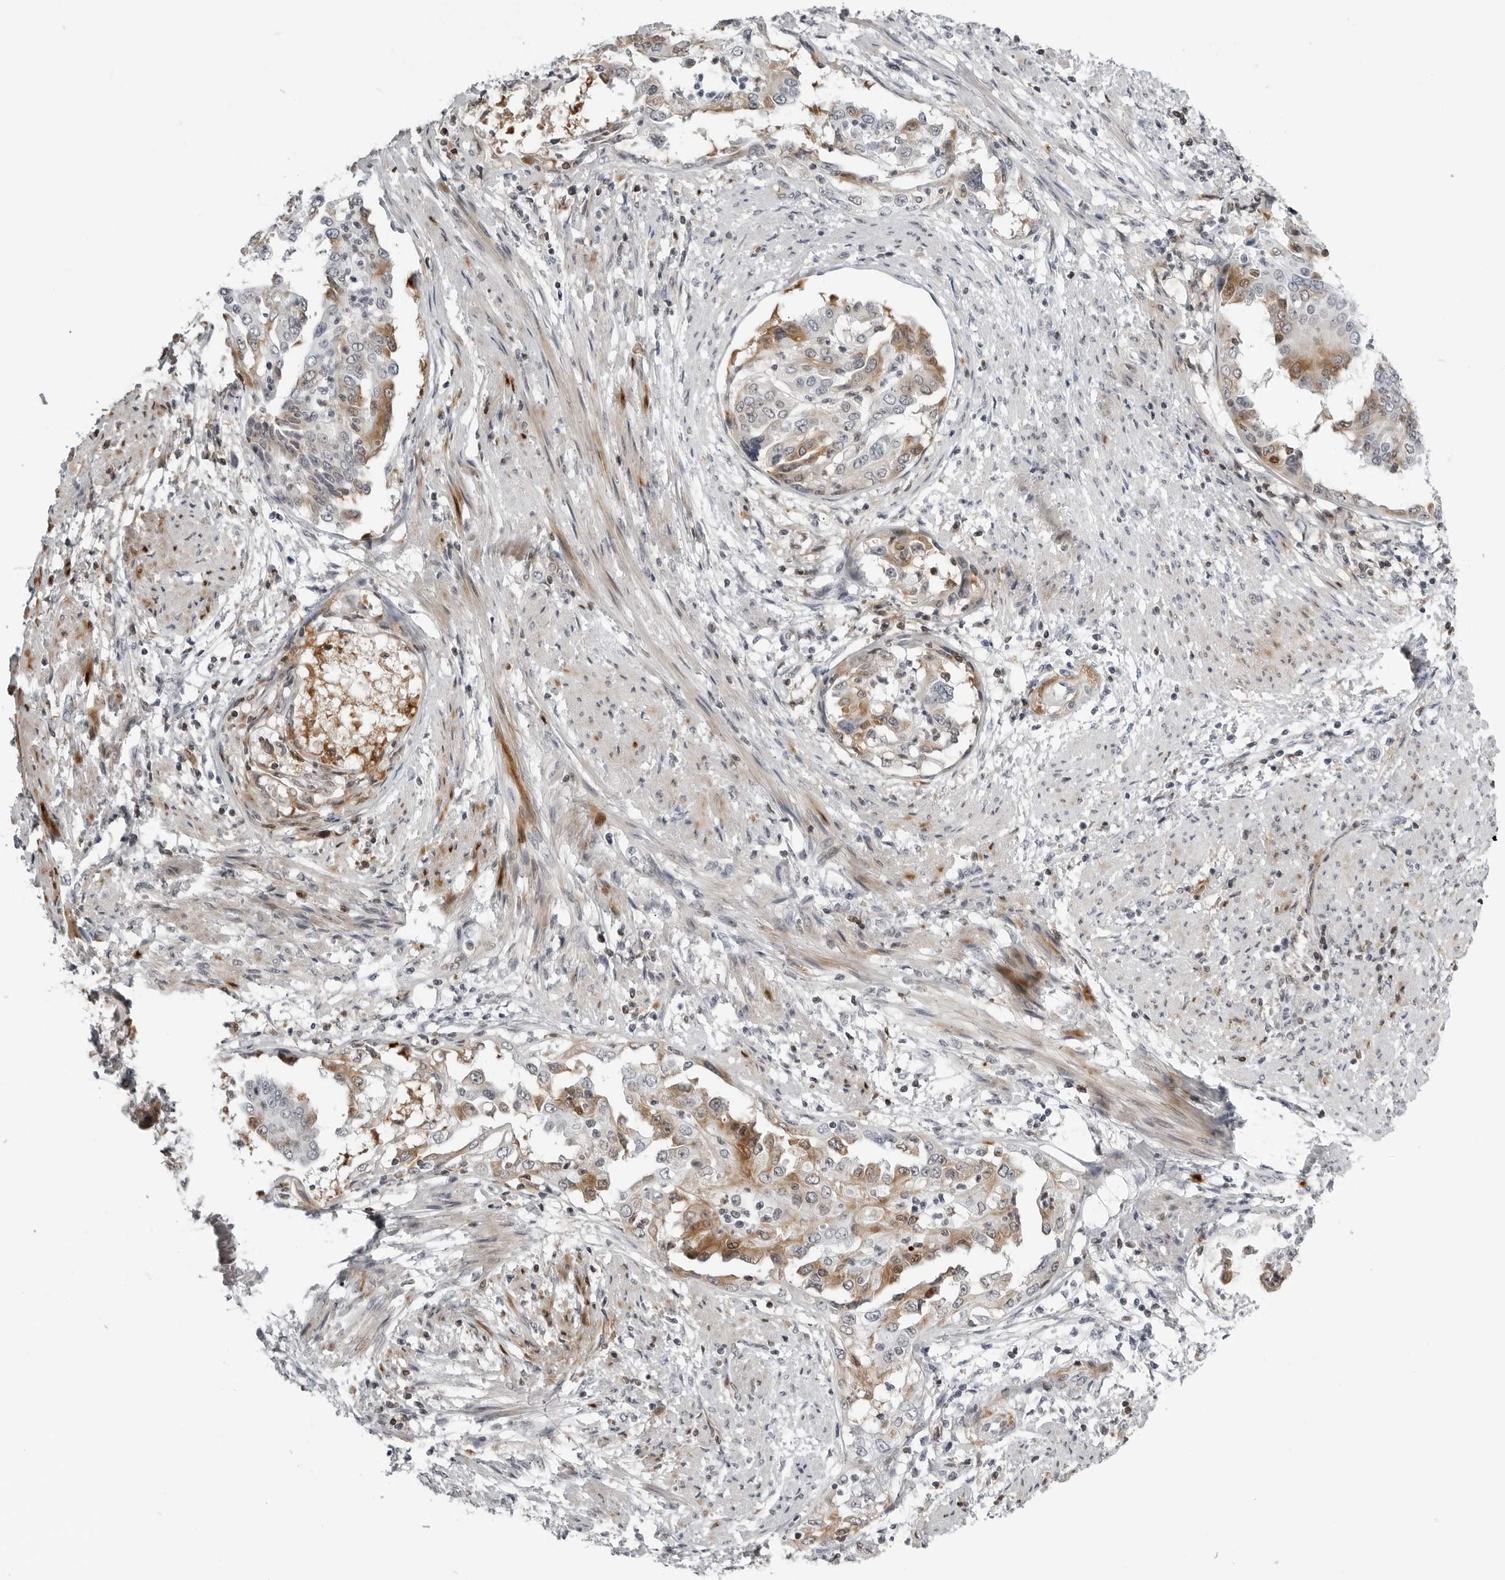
{"staining": {"intensity": "moderate", "quantity": "<25%", "location": "cytoplasmic/membranous"}, "tissue": "endometrial cancer", "cell_type": "Tumor cells", "image_type": "cancer", "snomed": [{"axis": "morphology", "description": "Adenocarcinoma, NOS"}, {"axis": "topography", "description": "Endometrium"}], "caption": "An image showing moderate cytoplasmic/membranous expression in about <25% of tumor cells in endometrial cancer, as visualized by brown immunohistochemical staining.", "gene": "CXCR5", "patient": {"sex": "female", "age": 85}}